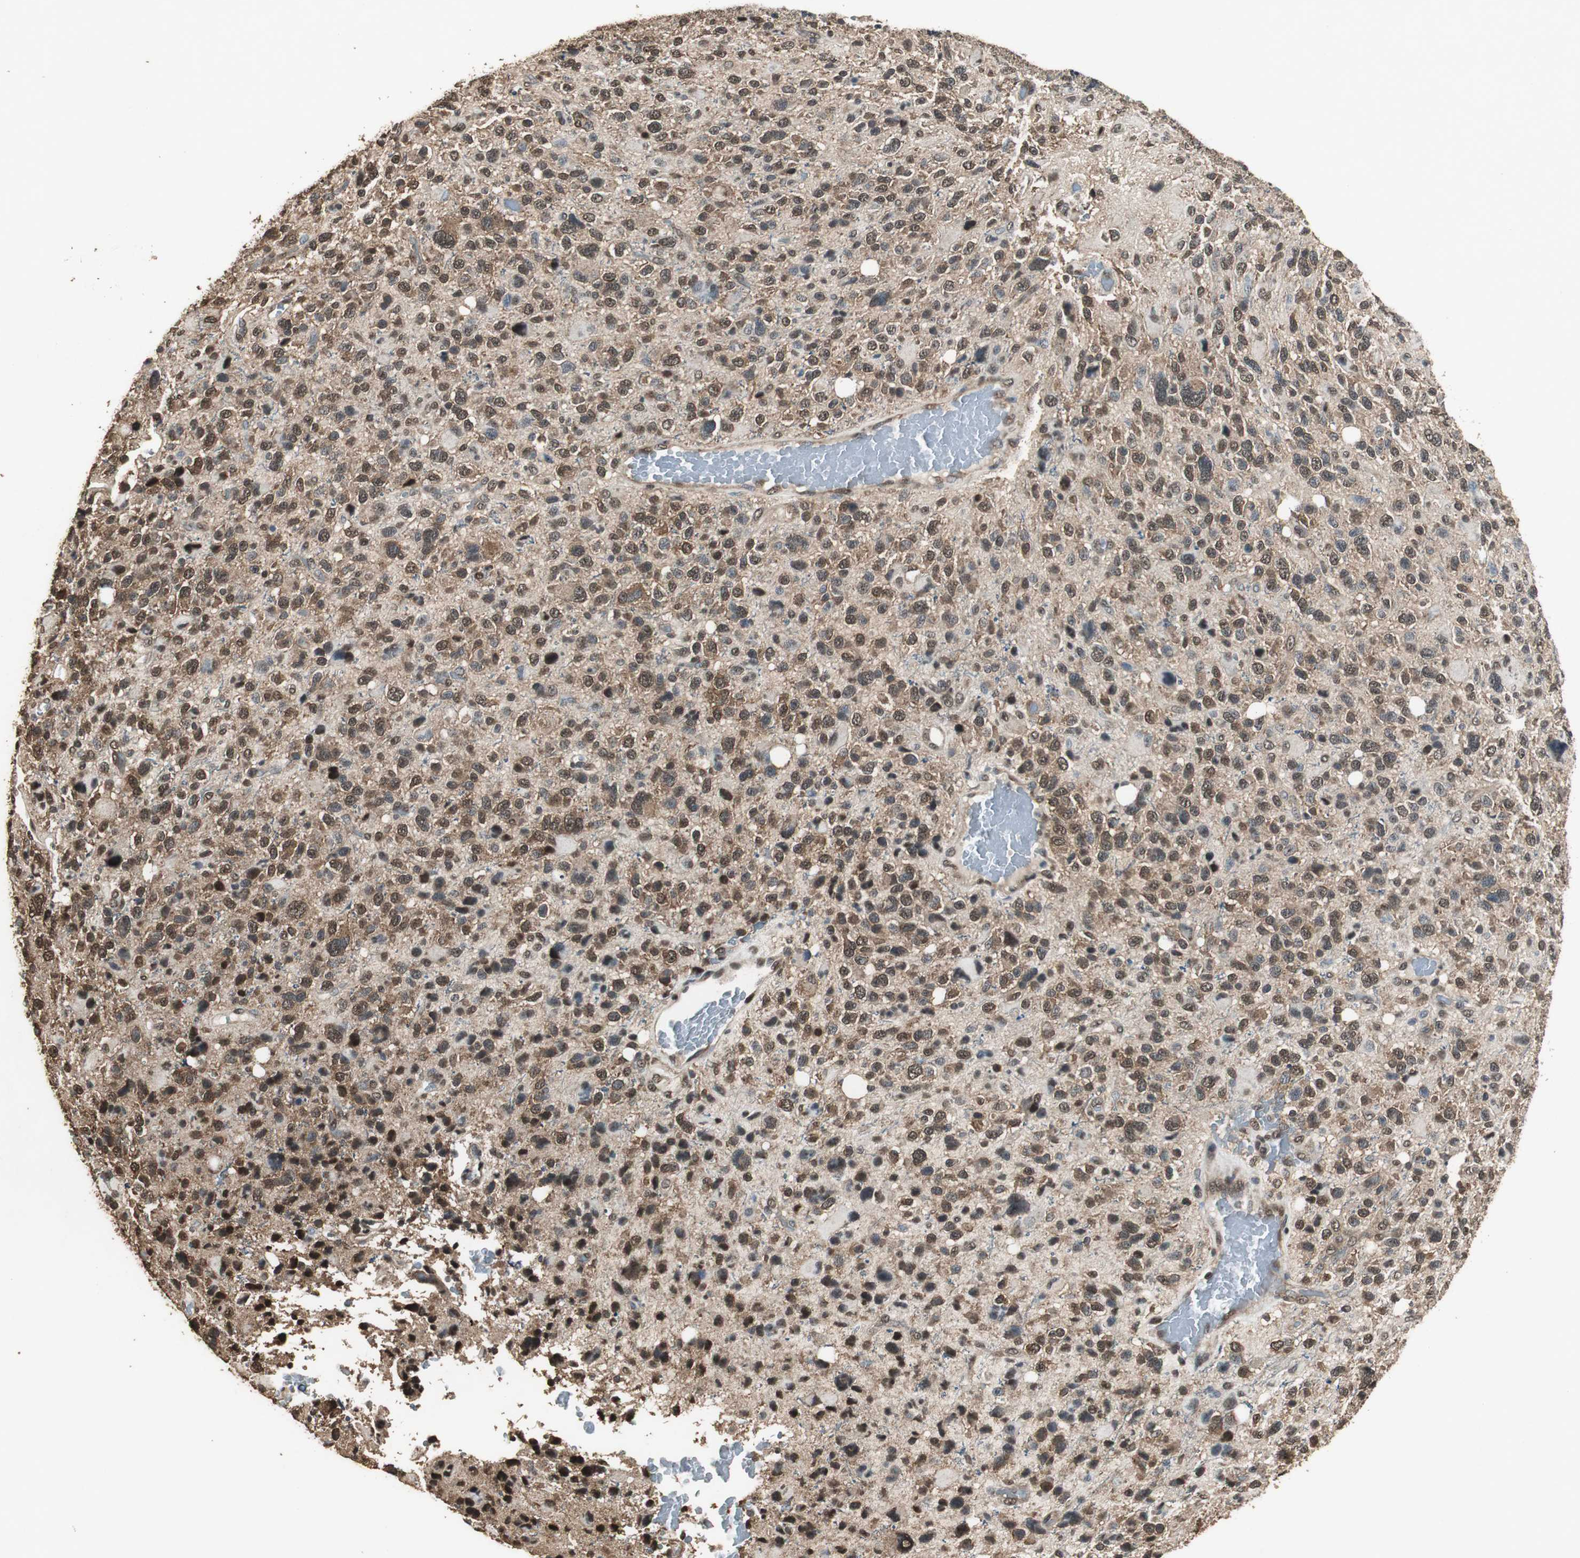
{"staining": {"intensity": "strong", "quantity": ">75%", "location": "cytoplasmic/membranous,nuclear"}, "tissue": "glioma", "cell_type": "Tumor cells", "image_type": "cancer", "snomed": [{"axis": "morphology", "description": "Glioma, malignant, High grade"}, {"axis": "topography", "description": "Brain"}], "caption": "Glioma was stained to show a protein in brown. There is high levels of strong cytoplasmic/membranous and nuclear positivity in about >75% of tumor cells.", "gene": "PPP1R13B", "patient": {"sex": "male", "age": 48}}